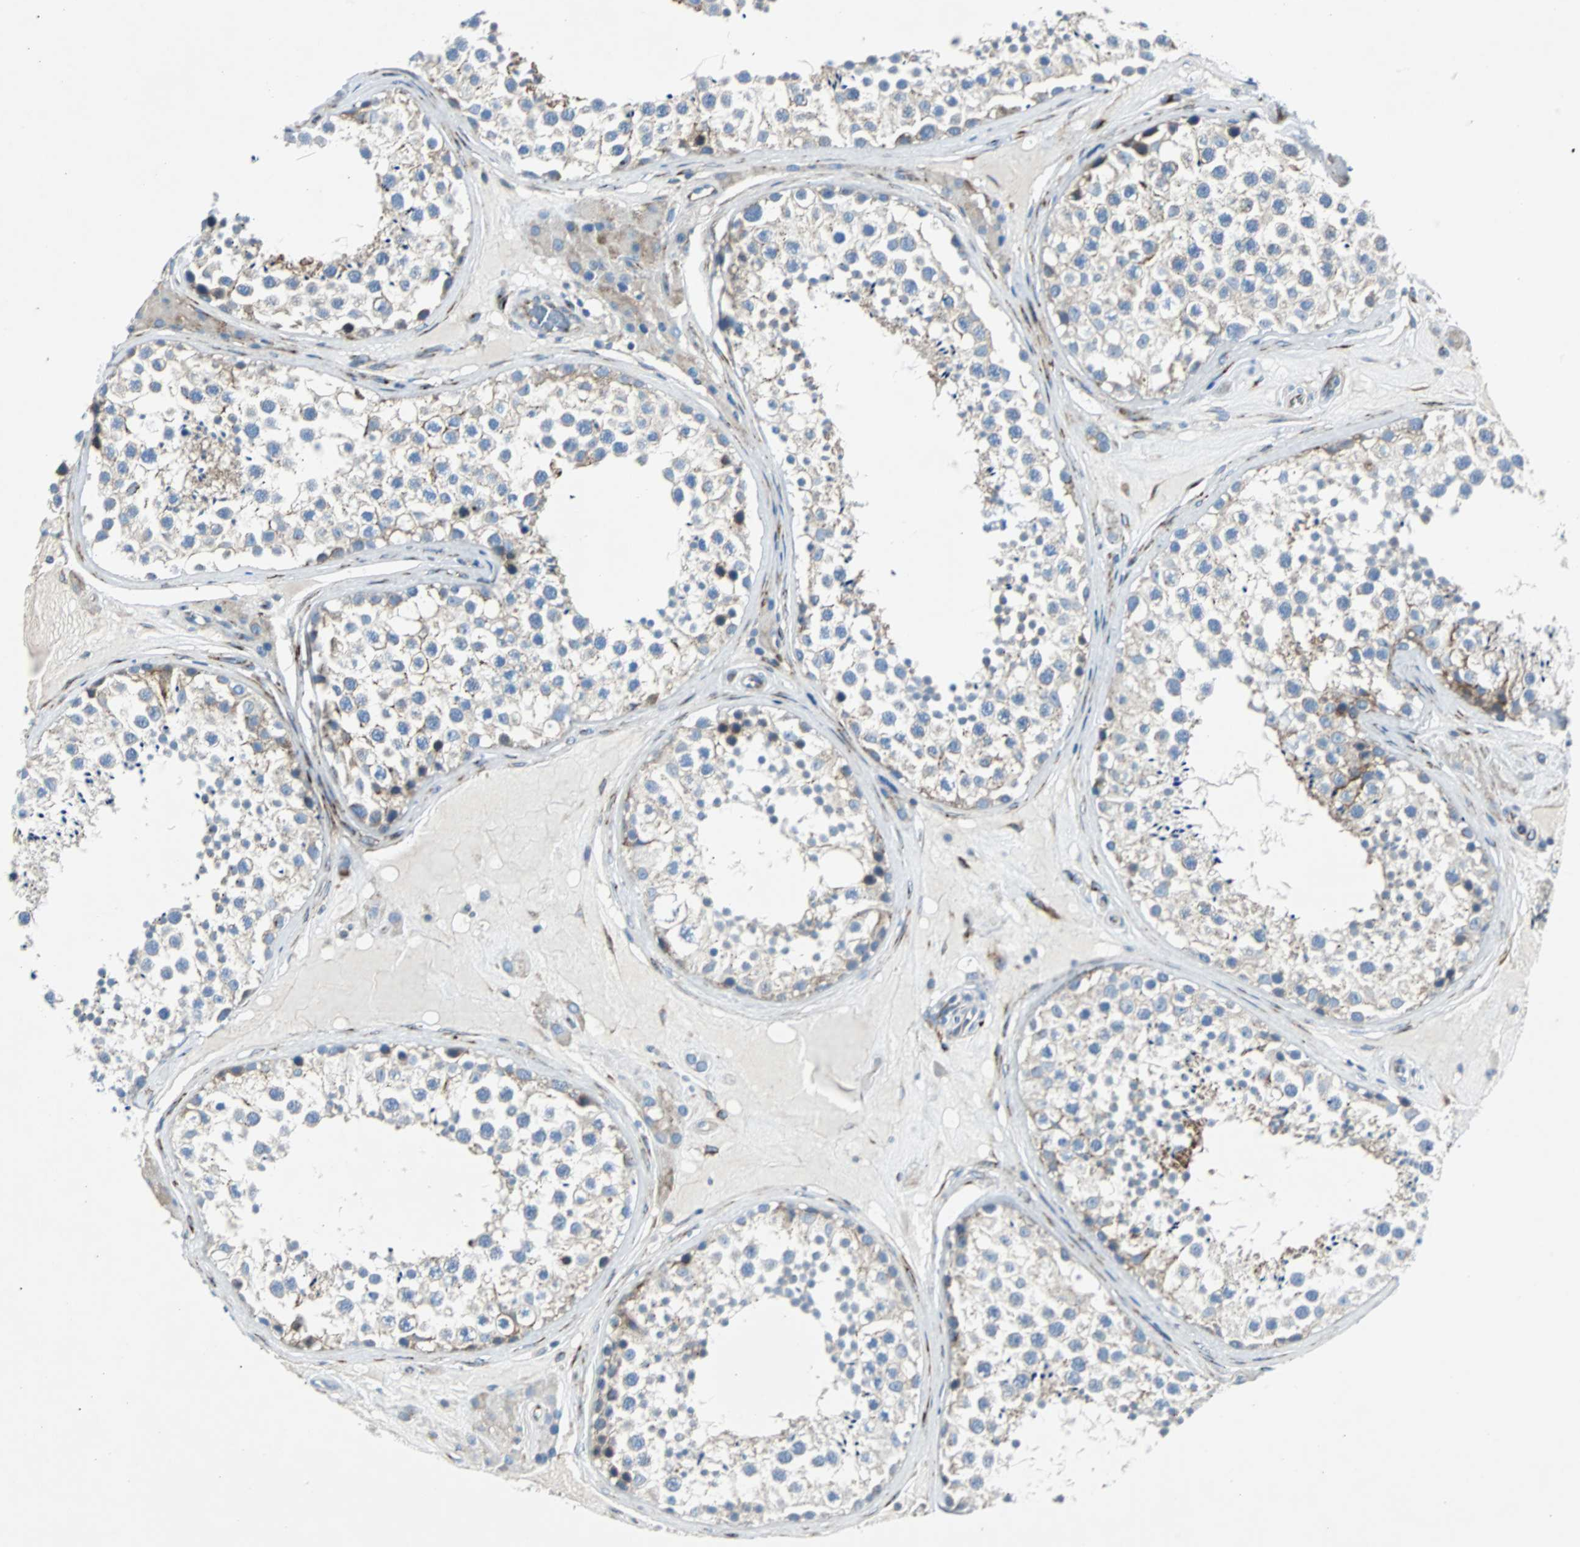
{"staining": {"intensity": "weak", "quantity": "25%-75%", "location": "cytoplasmic/membranous"}, "tissue": "testis", "cell_type": "Cells in seminiferous ducts", "image_type": "normal", "snomed": [{"axis": "morphology", "description": "Normal tissue, NOS"}, {"axis": "topography", "description": "Testis"}], "caption": "A brown stain highlights weak cytoplasmic/membranous positivity of a protein in cells in seminiferous ducts of unremarkable testis.", "gene": "BBC3", "patient": {"sex": "male", "age": 46}}